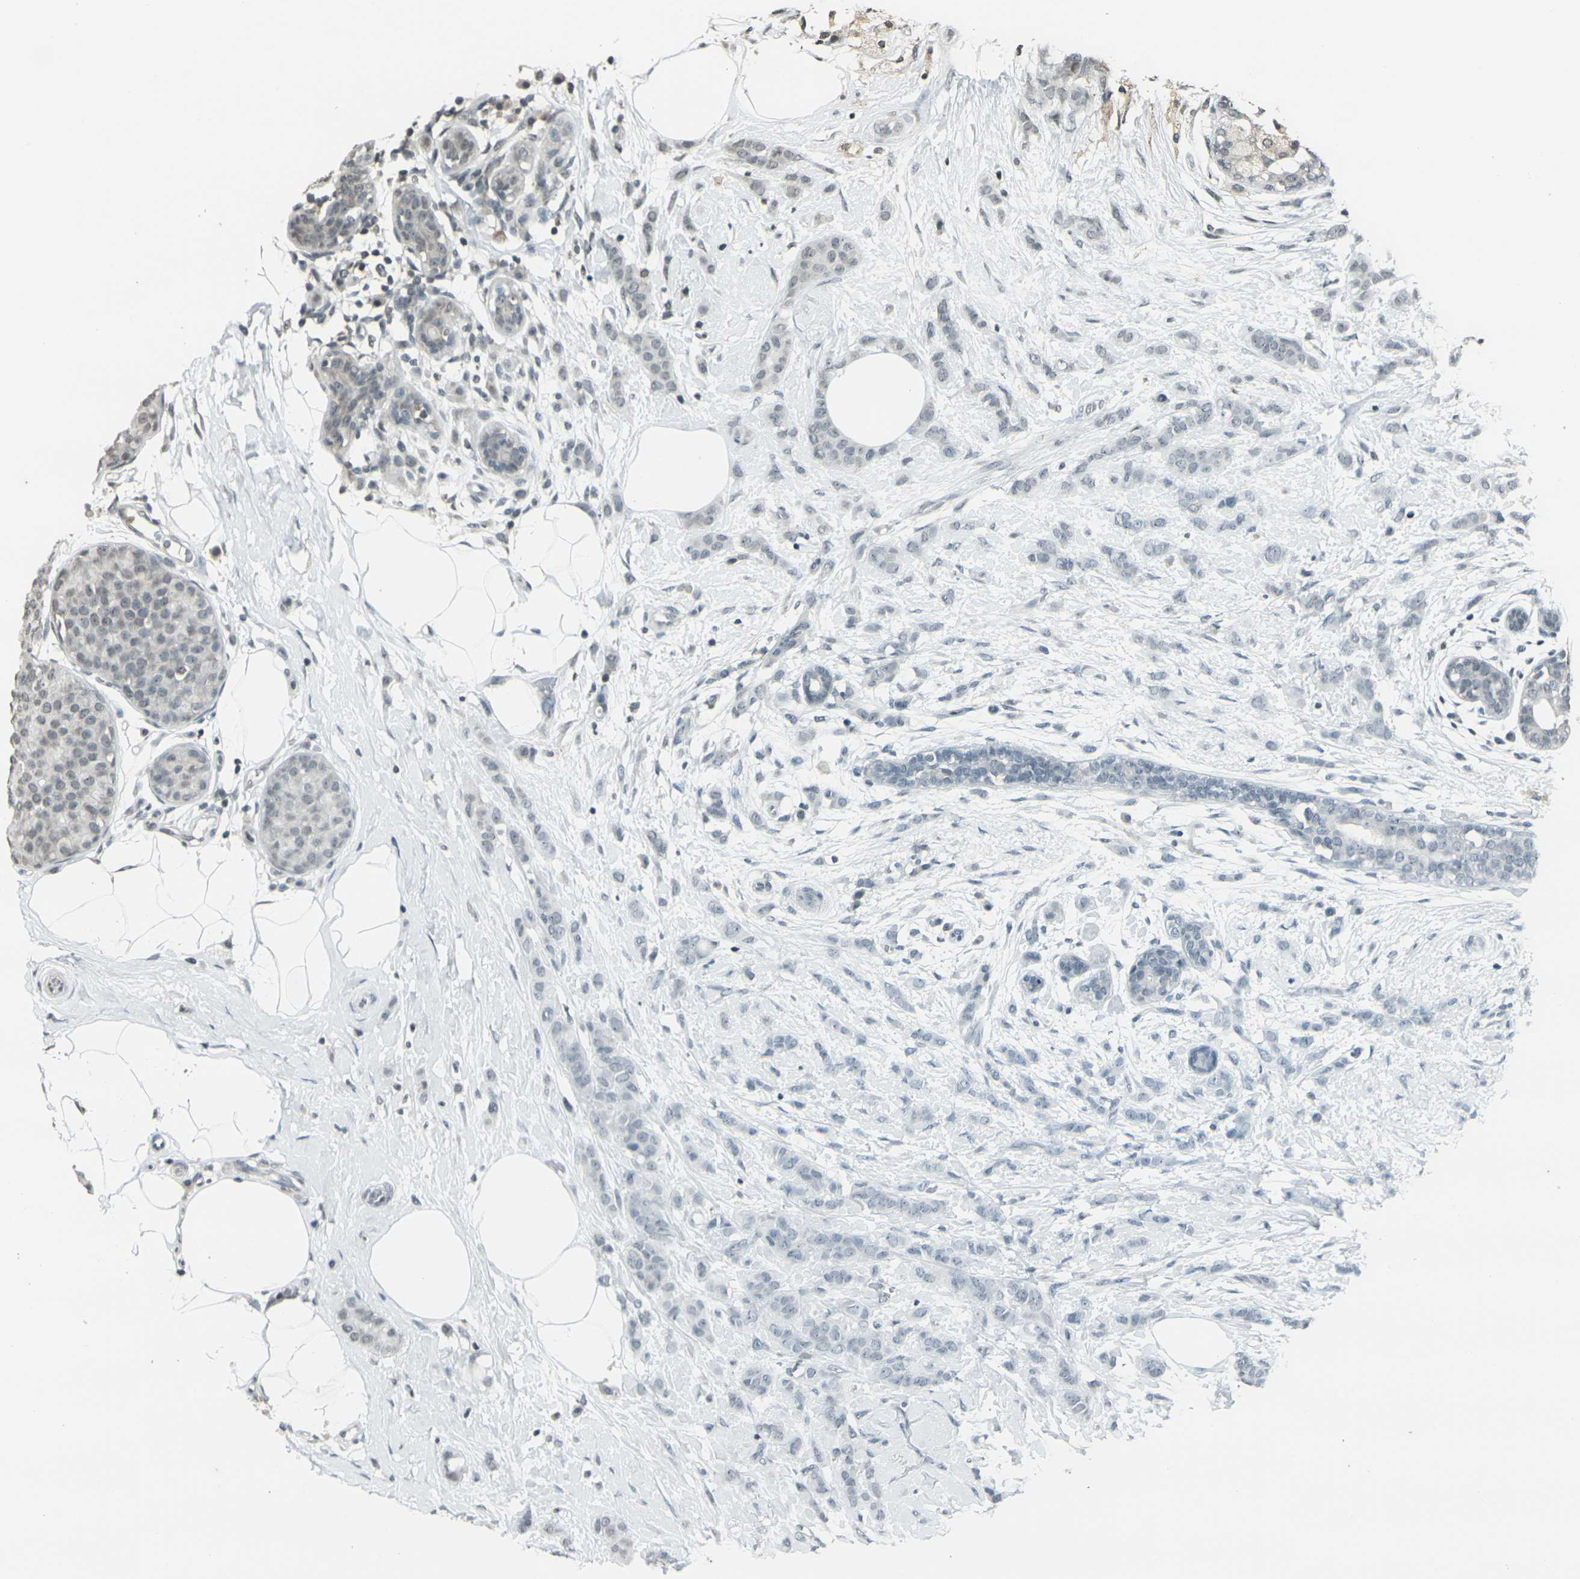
{"staining": {"intensity": "negative", "quantity": "none", "location": "none"}, "tissue": "breast cancer", "cell_type": "Tumor cells", "image_type": "cancer", "snomed": [{"axis": "morphology", "description": "Lobular carcinoma, in situ"}, {"axis": "morphology", "description": "Lobular carcinoma"}, {"axis": "topography", "description": "Breast"}], "caption": "A micrograph of breast lobular carcinoma in situ stained for a protein demonstrates no brown staining in tumor cells.", "gene": "PRPF8", "patient": {"sex": "female", "age": 41}}